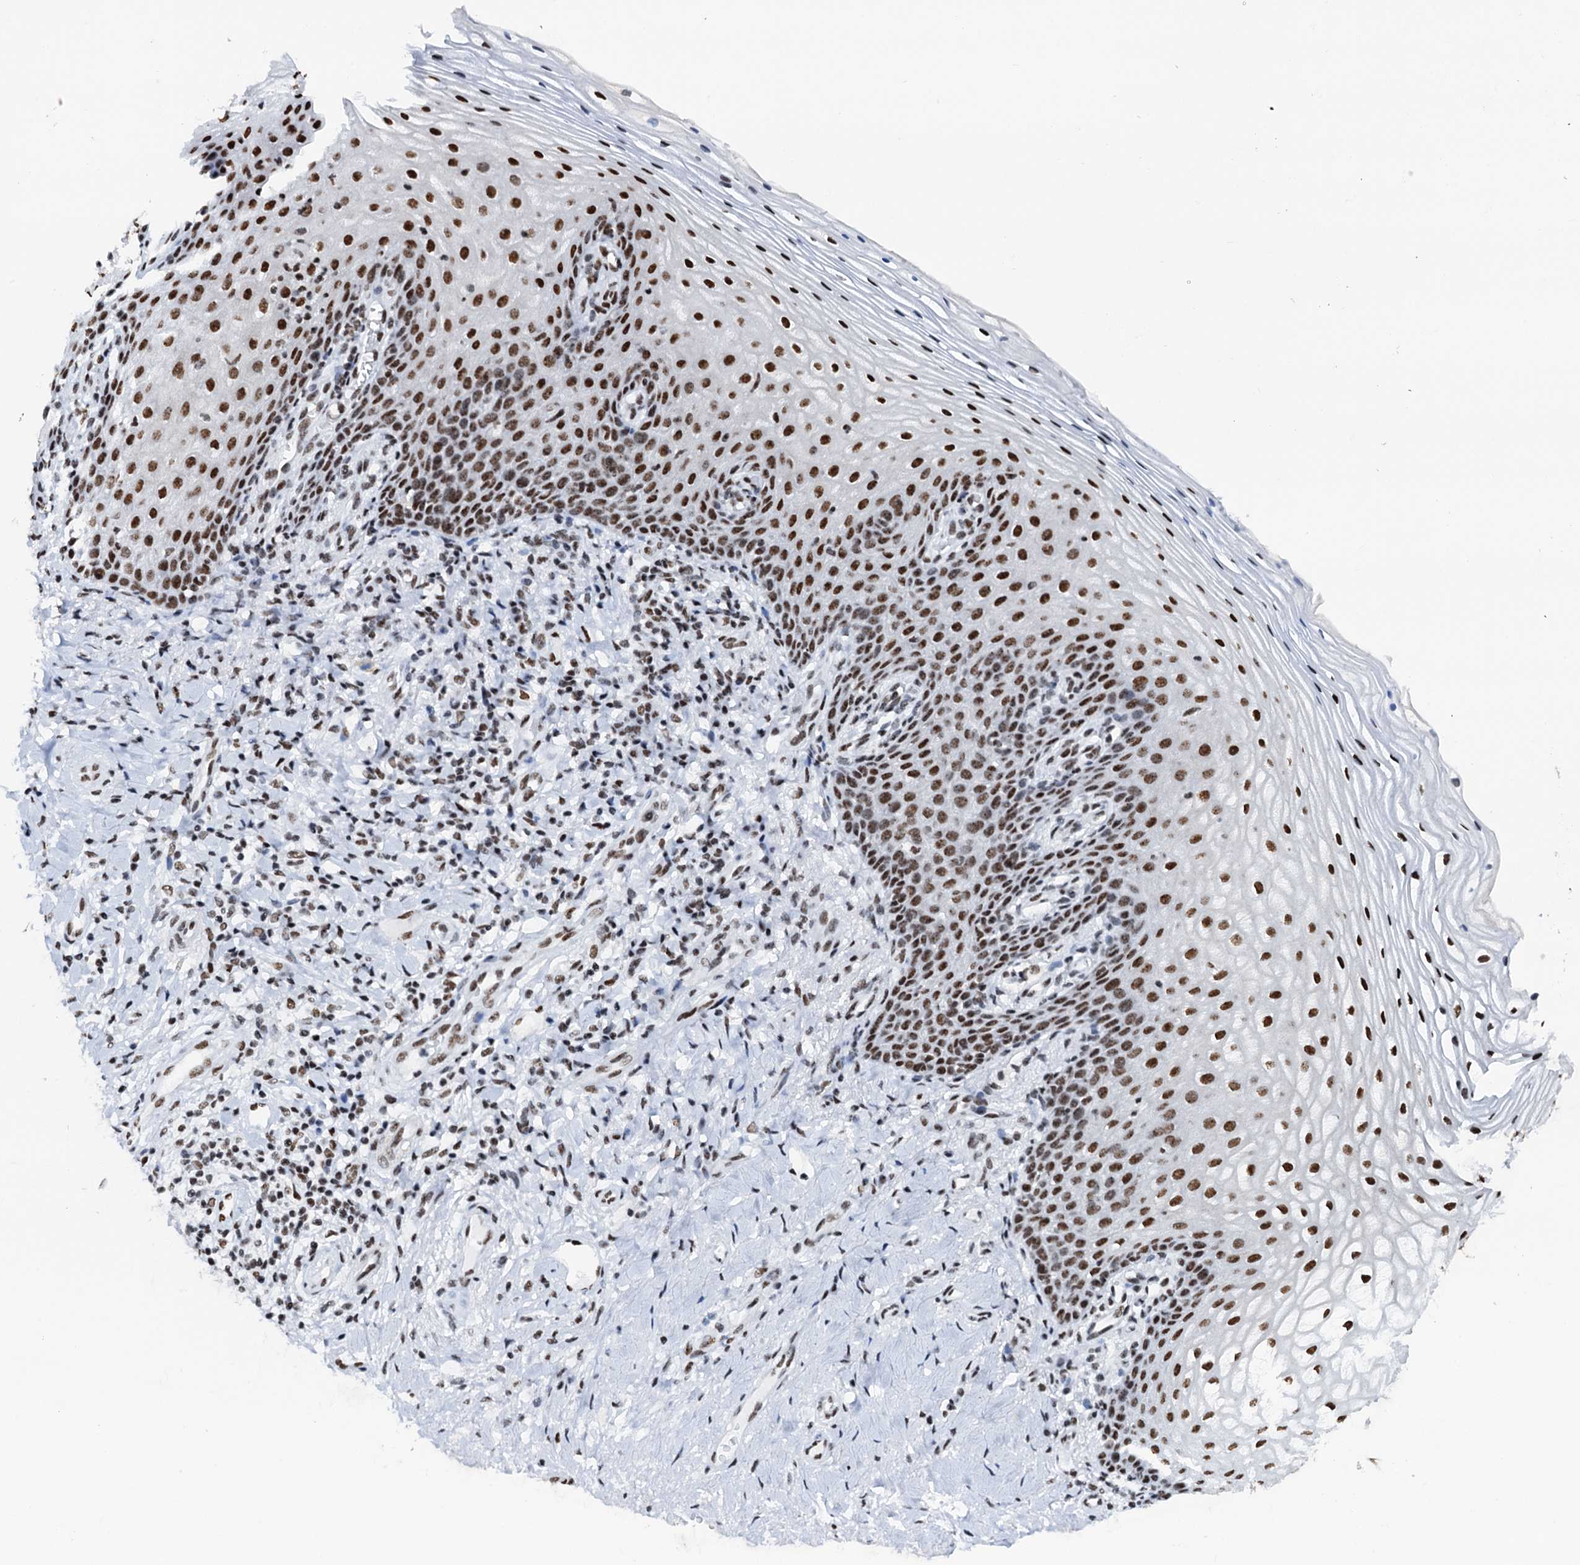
{"staining": {"intensity": "strong", "quantity": ">75%", "location": "nuclear"}, "tissue": "vagina", "cell_type": "Squamous epithelial cells", "image_type": "normal", "snomed": [{"axis": "morphology", "description": "Normal tissue, NOS"}, {"axis": "topography", "description": "Vagina"}], "caption": "Protein expression by IHC shows strong nuclear expression in about >75% of squamous epithelial cells in benign vagina. (IHC, brightfield microscopy, high magnification).", "gene": "SLTM", "patient": {"sex": "female", "age": 60}}